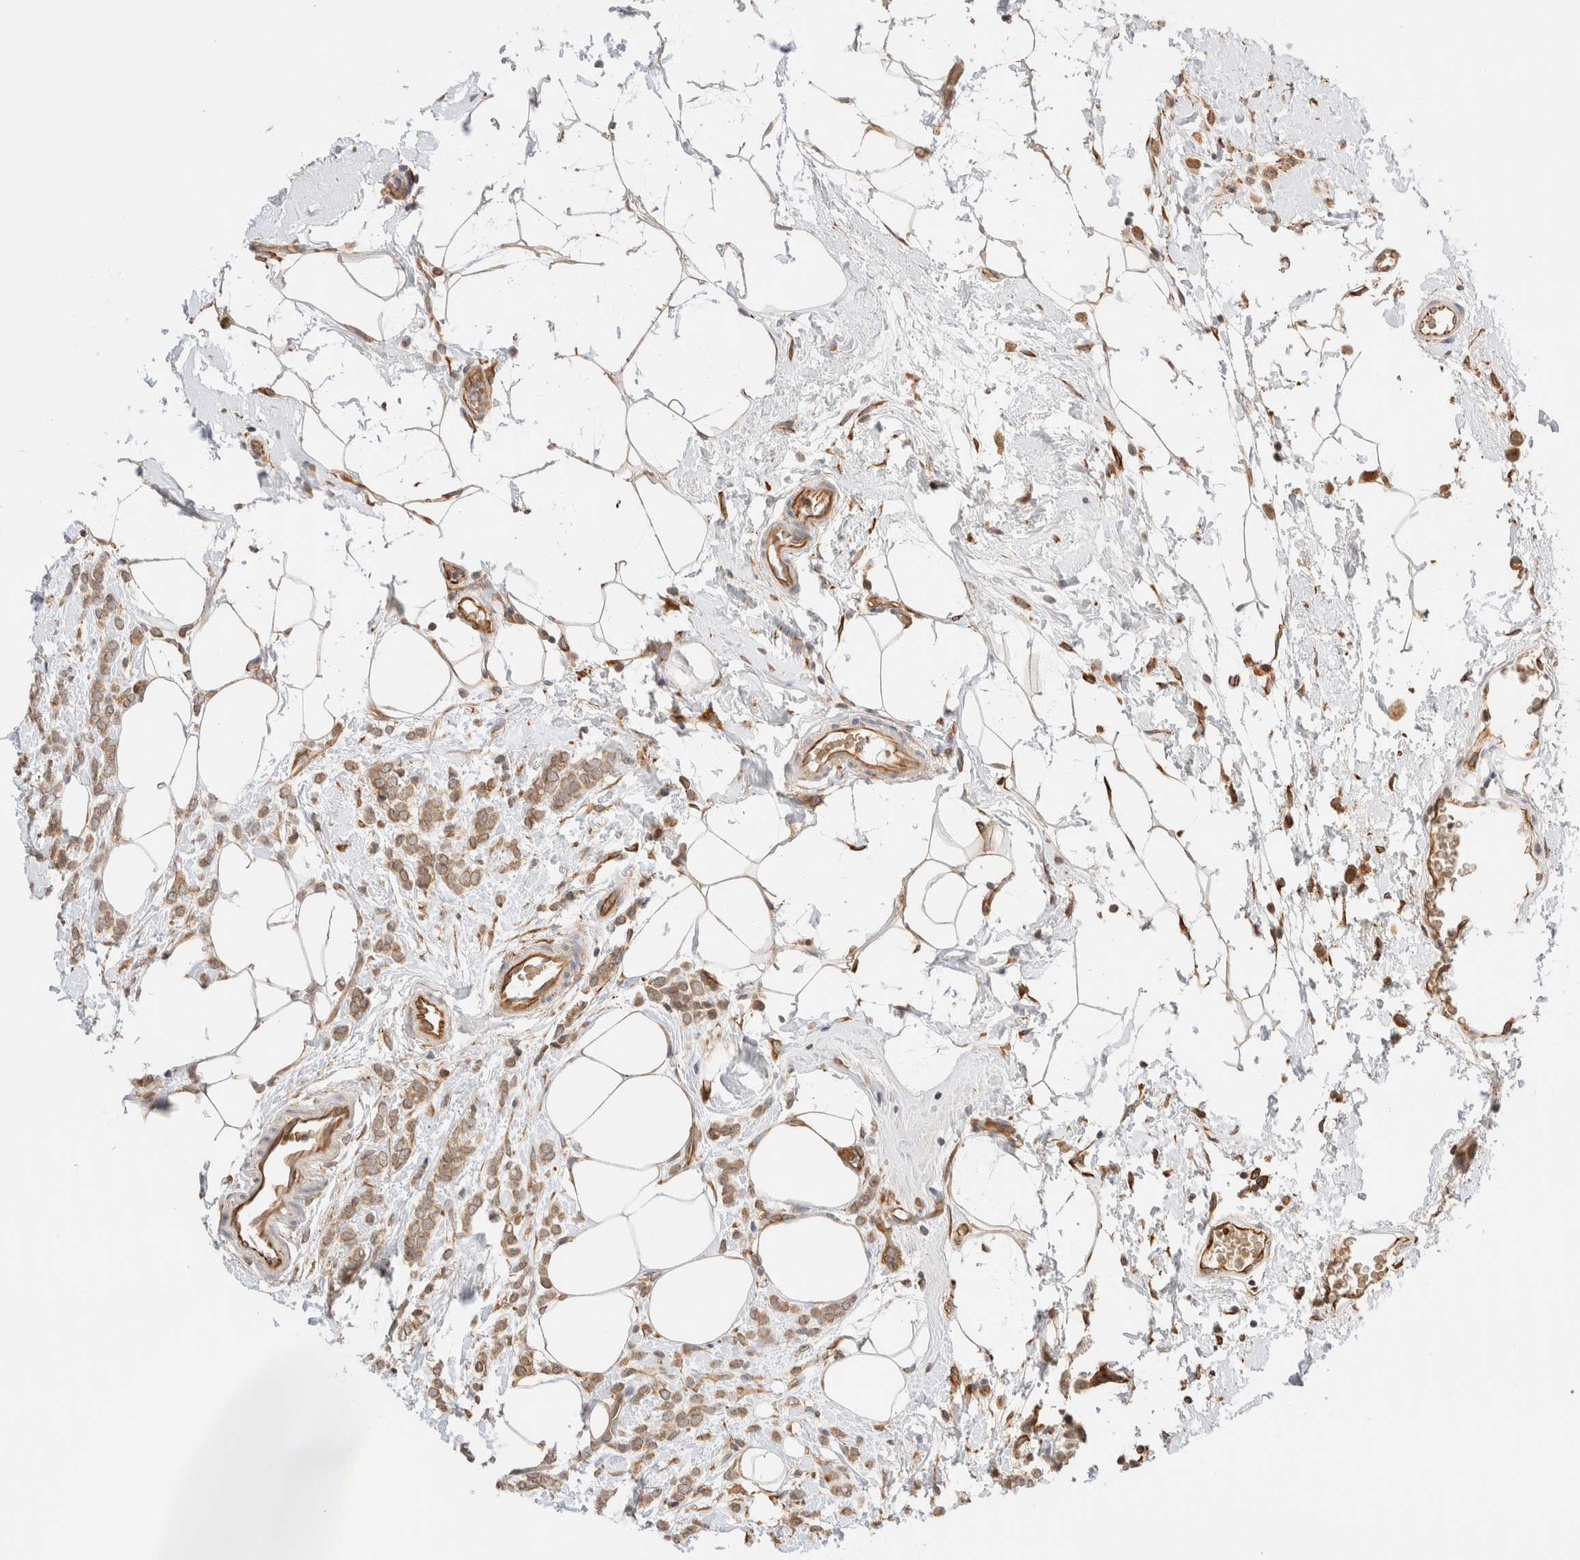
{"staining": {"intensity": "weak", "quantity": ">75%", "location": "cytoplasmic/membranous"}, "tissue": "breast cancer", "cell_type": "Tumor cells", "image_type": "cancer", "snomed": [{"axis": "morphology", "description": "Lobular carcinoma"}, {"axis": "topography", "description": "Breast"}], "caption": "Breast cancer stained with a brown dye displays weak cytoplasmic/membranous positive expression in approximately >75% of tumor cells.", "gene": "SYVN1", "patient": {"sex": "female", "age": 50}}